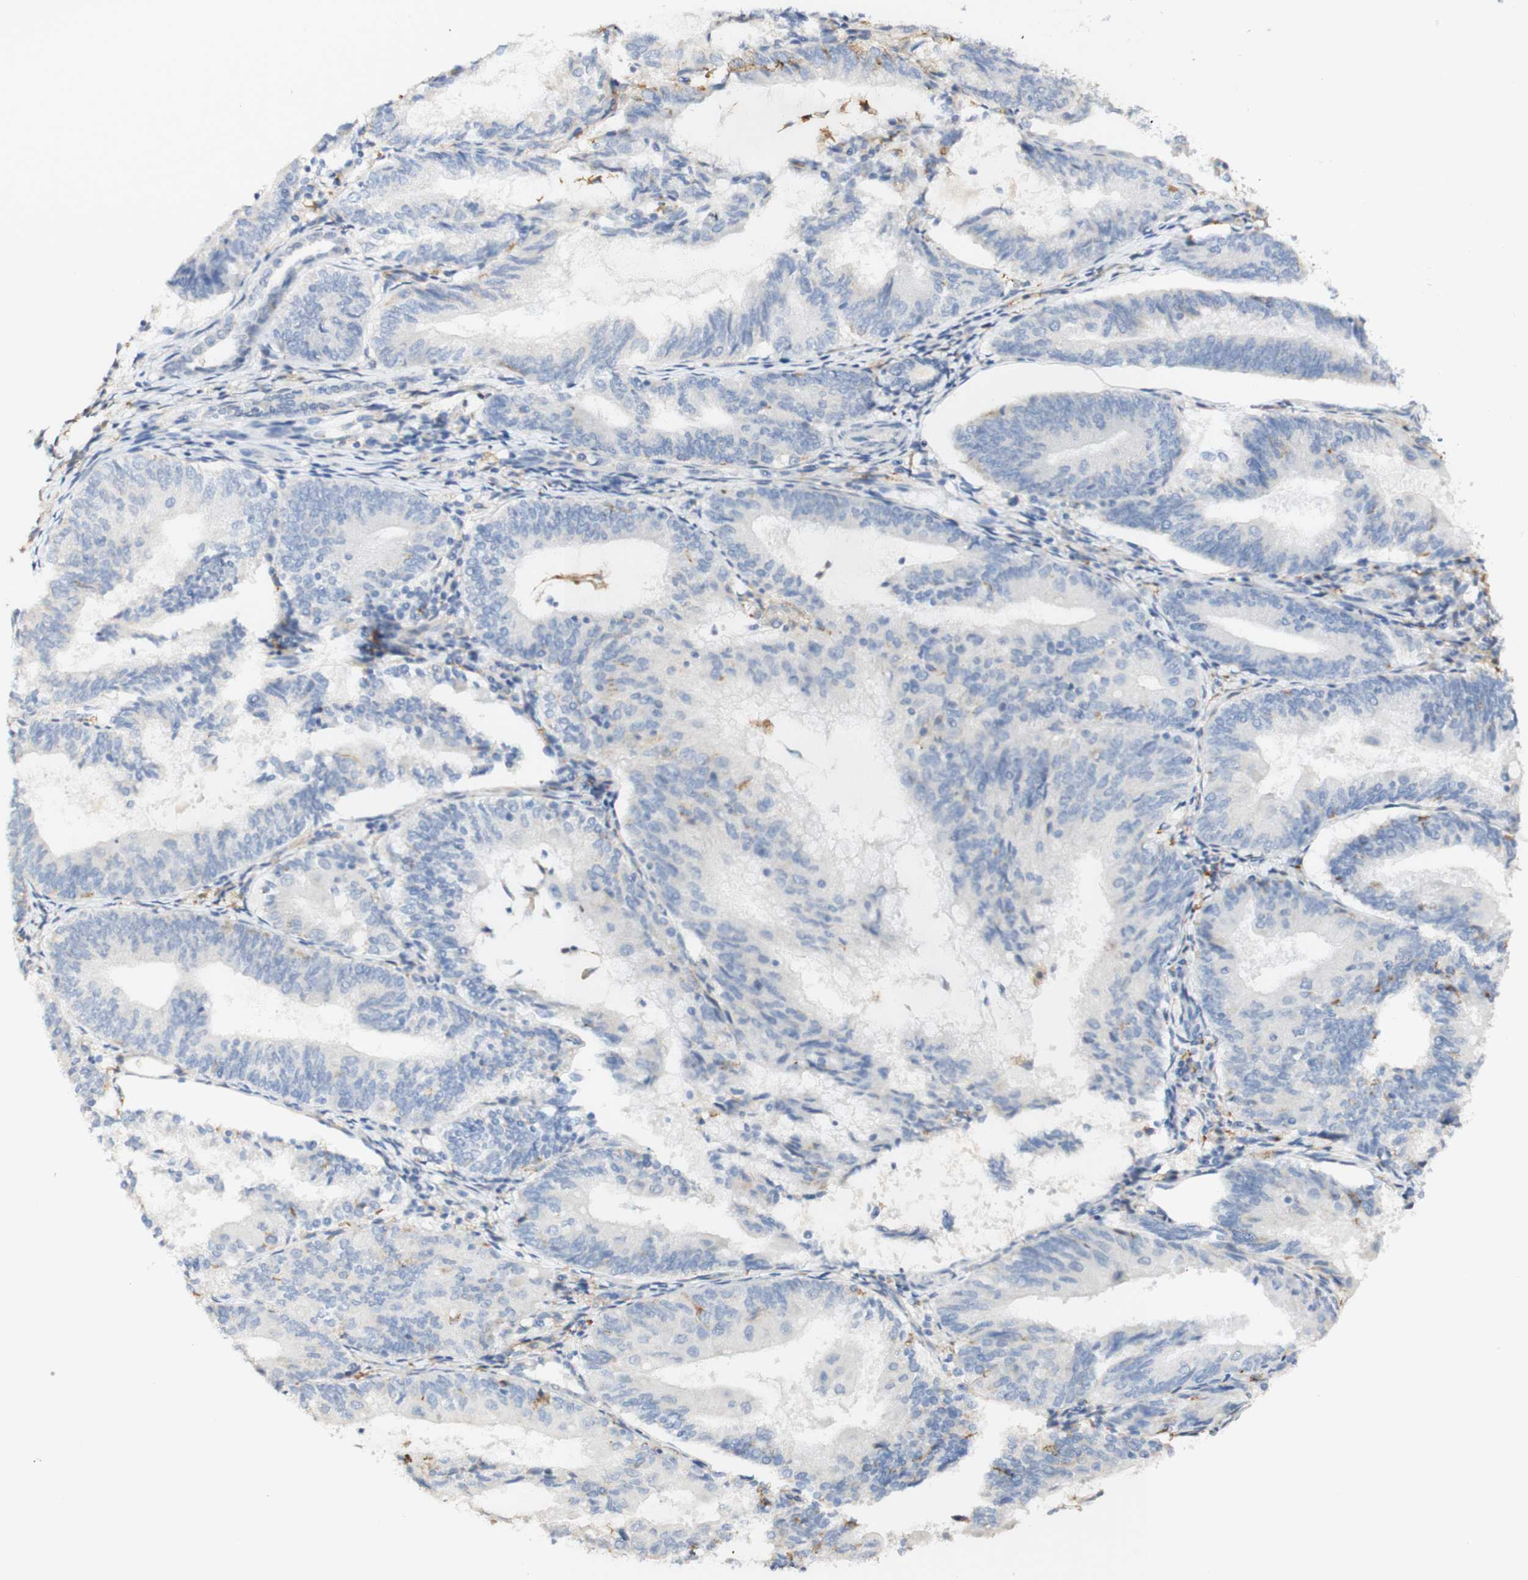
{"staining": {"intensity": "negative", "quantity": "none", "location": "none"}, "tissue": "endometrial cancer", "cell_type": "Tumor cells", "image_type": "cancer", "snomed": [{"axis": "morphology", "description": "Adenocarcinoma, NOS"}, {"axis": "topography", "description": "Endometrium"}], "caption": "There is no significant positivity in tumor cells of endometrial cancer.", "gene": "FCGRT", "patient": {"sex": "female", "age": 81}}